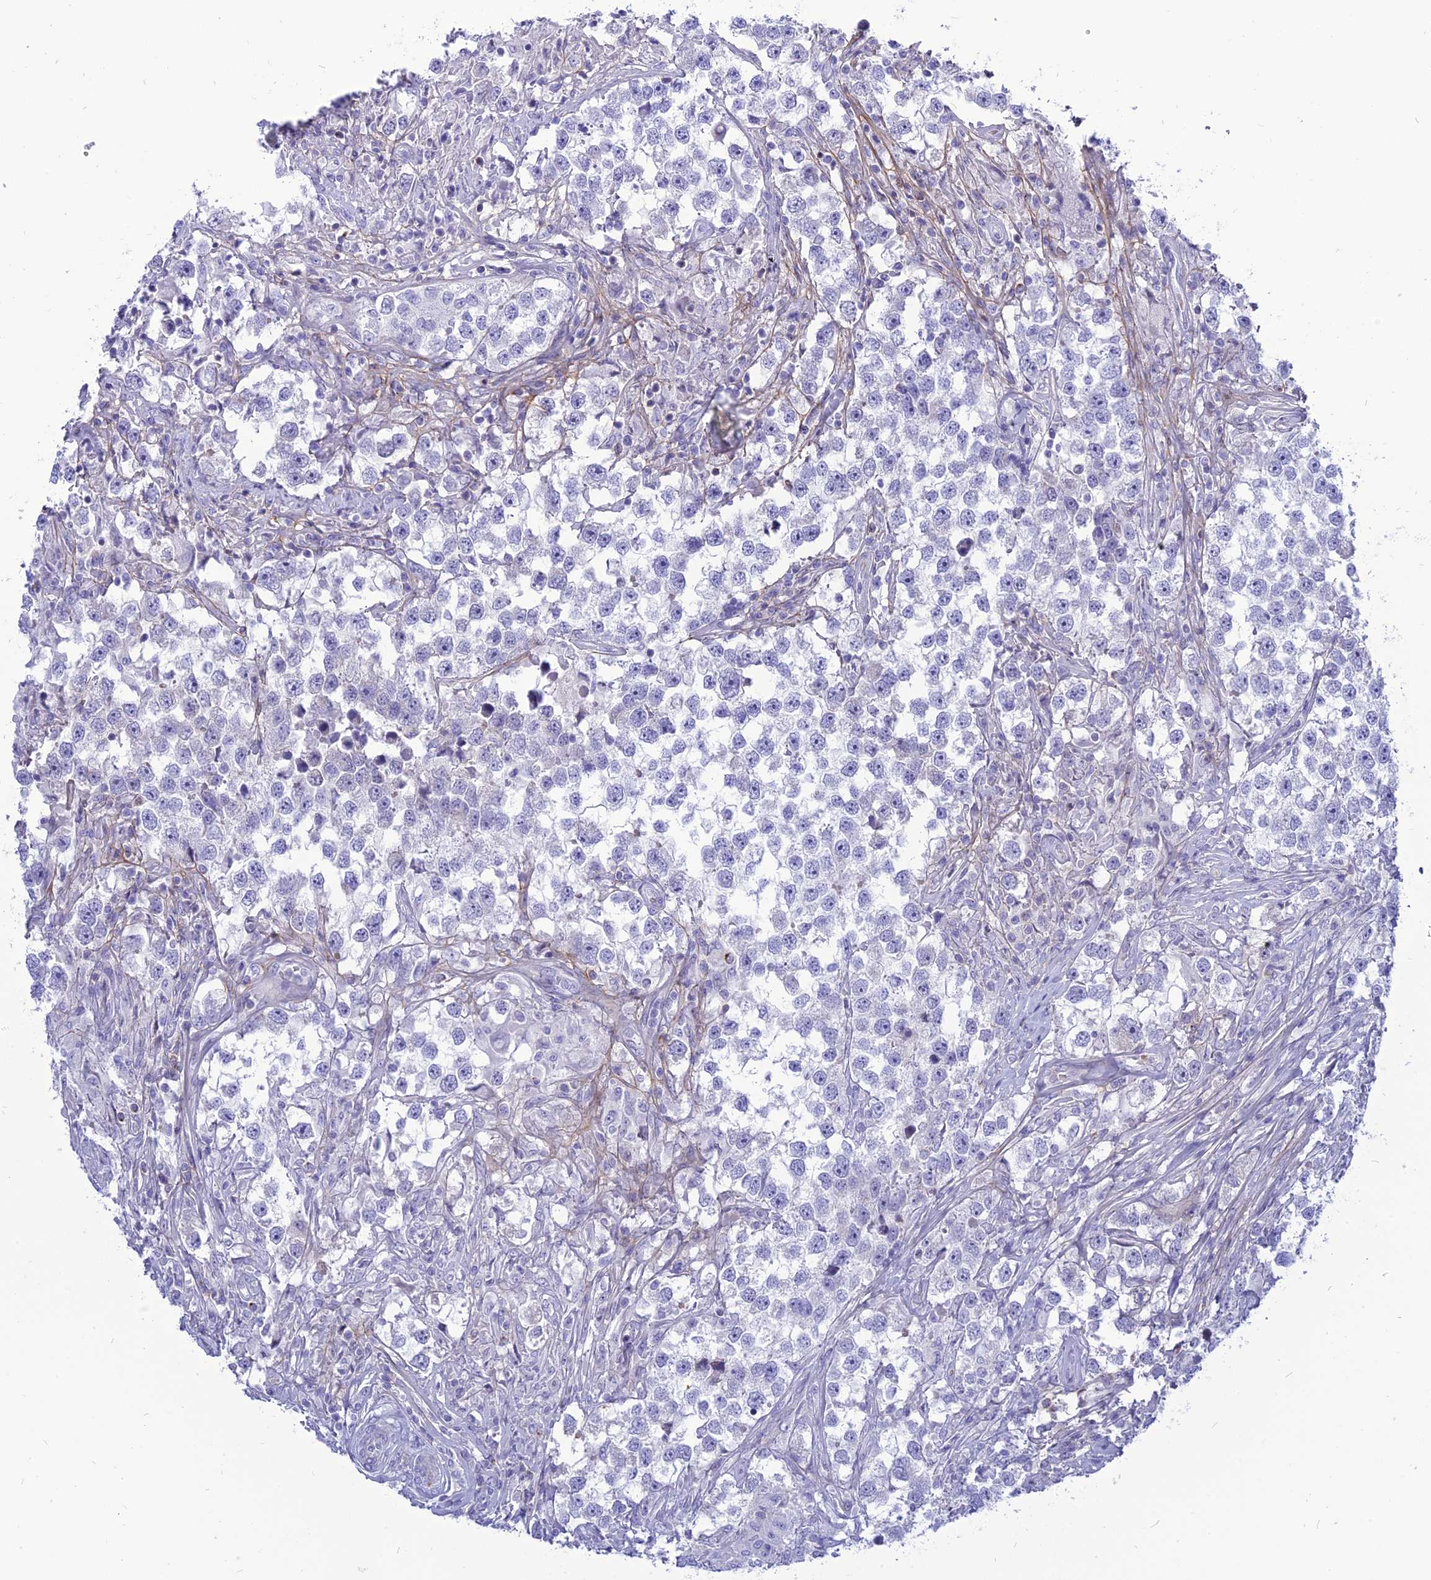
{"staining": {"intensity": "negative", "quantity": "none", "location": "none"}, "tissue": "testis cancer", "cell_type": "Tumor cells", "image_type": "cancer", "snomed": [{"axis": "morphology", "description": "Seminoma, NOS"}, {"axis": "topography", "description": "Testis"}], "caption": "The micrograph exhibits no significant staining in tumor cells of testis cancer. The staining was performed using DAB (3,3'-diaminobenzidine) to visualize the protein expression in brown, while the nuclei were stained in blue with hematoxylin (Magnification: 20x).", "gene": "MBD3L1", "patient": {"sex": "male", "age": 46}}